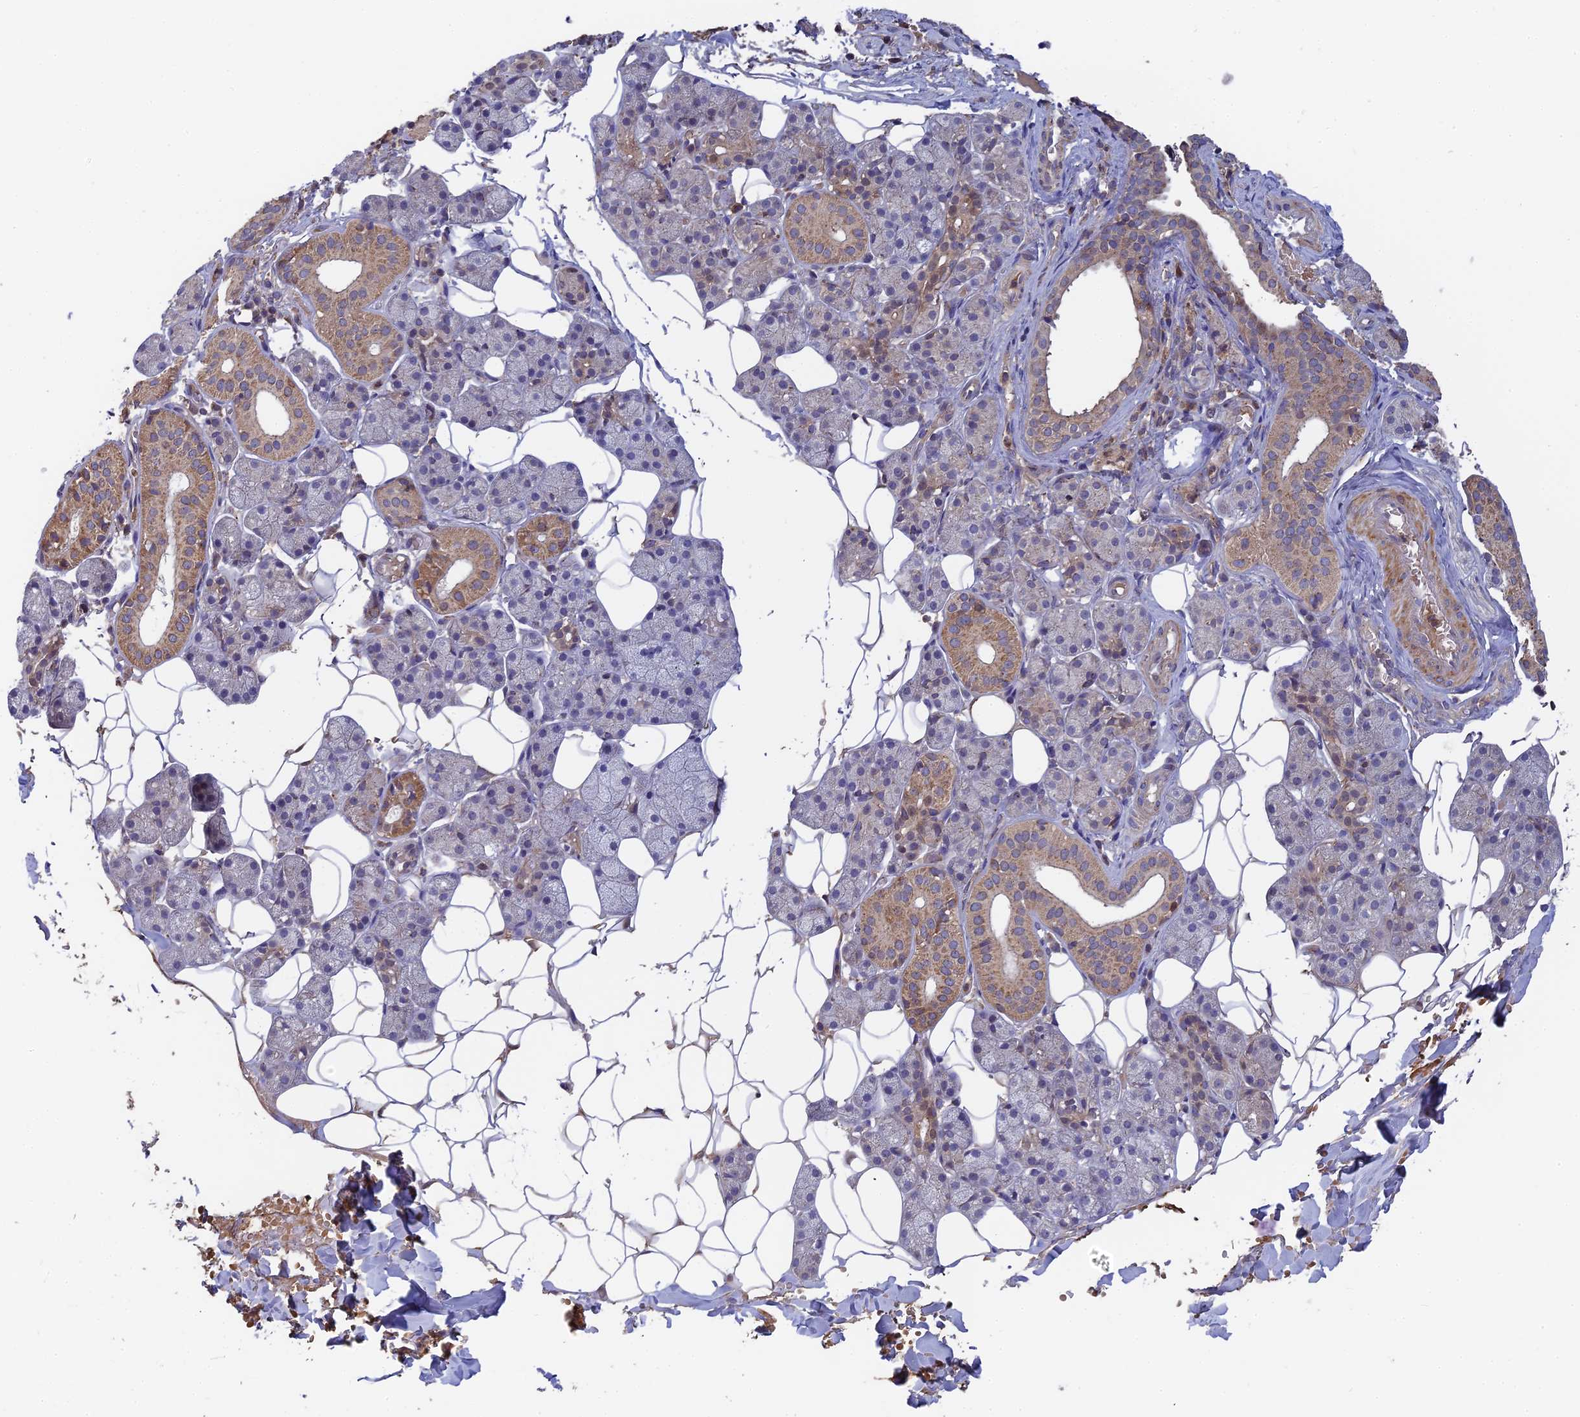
{"staining": {"intensity": "strong", "quantity": "<25%", "location": "cytoplasmic/membranous"}, "tissue": "salivary gland", "cell_type": "Glandular cells", "image_type": "normal", "snomed": [{"axis": "morphology", "description": "Normal tissue, NOS"}, {"axis": "topography", "description": "Salivary gland"}], "caption": "Brown immunohistochemical staining in unremarkable human salivary gland exhibits strong cytoplasmic/membranous expression in about <25% of glandular cells.", "gene": "RPIA", "patient": {"sex": "female", "age": 33}}